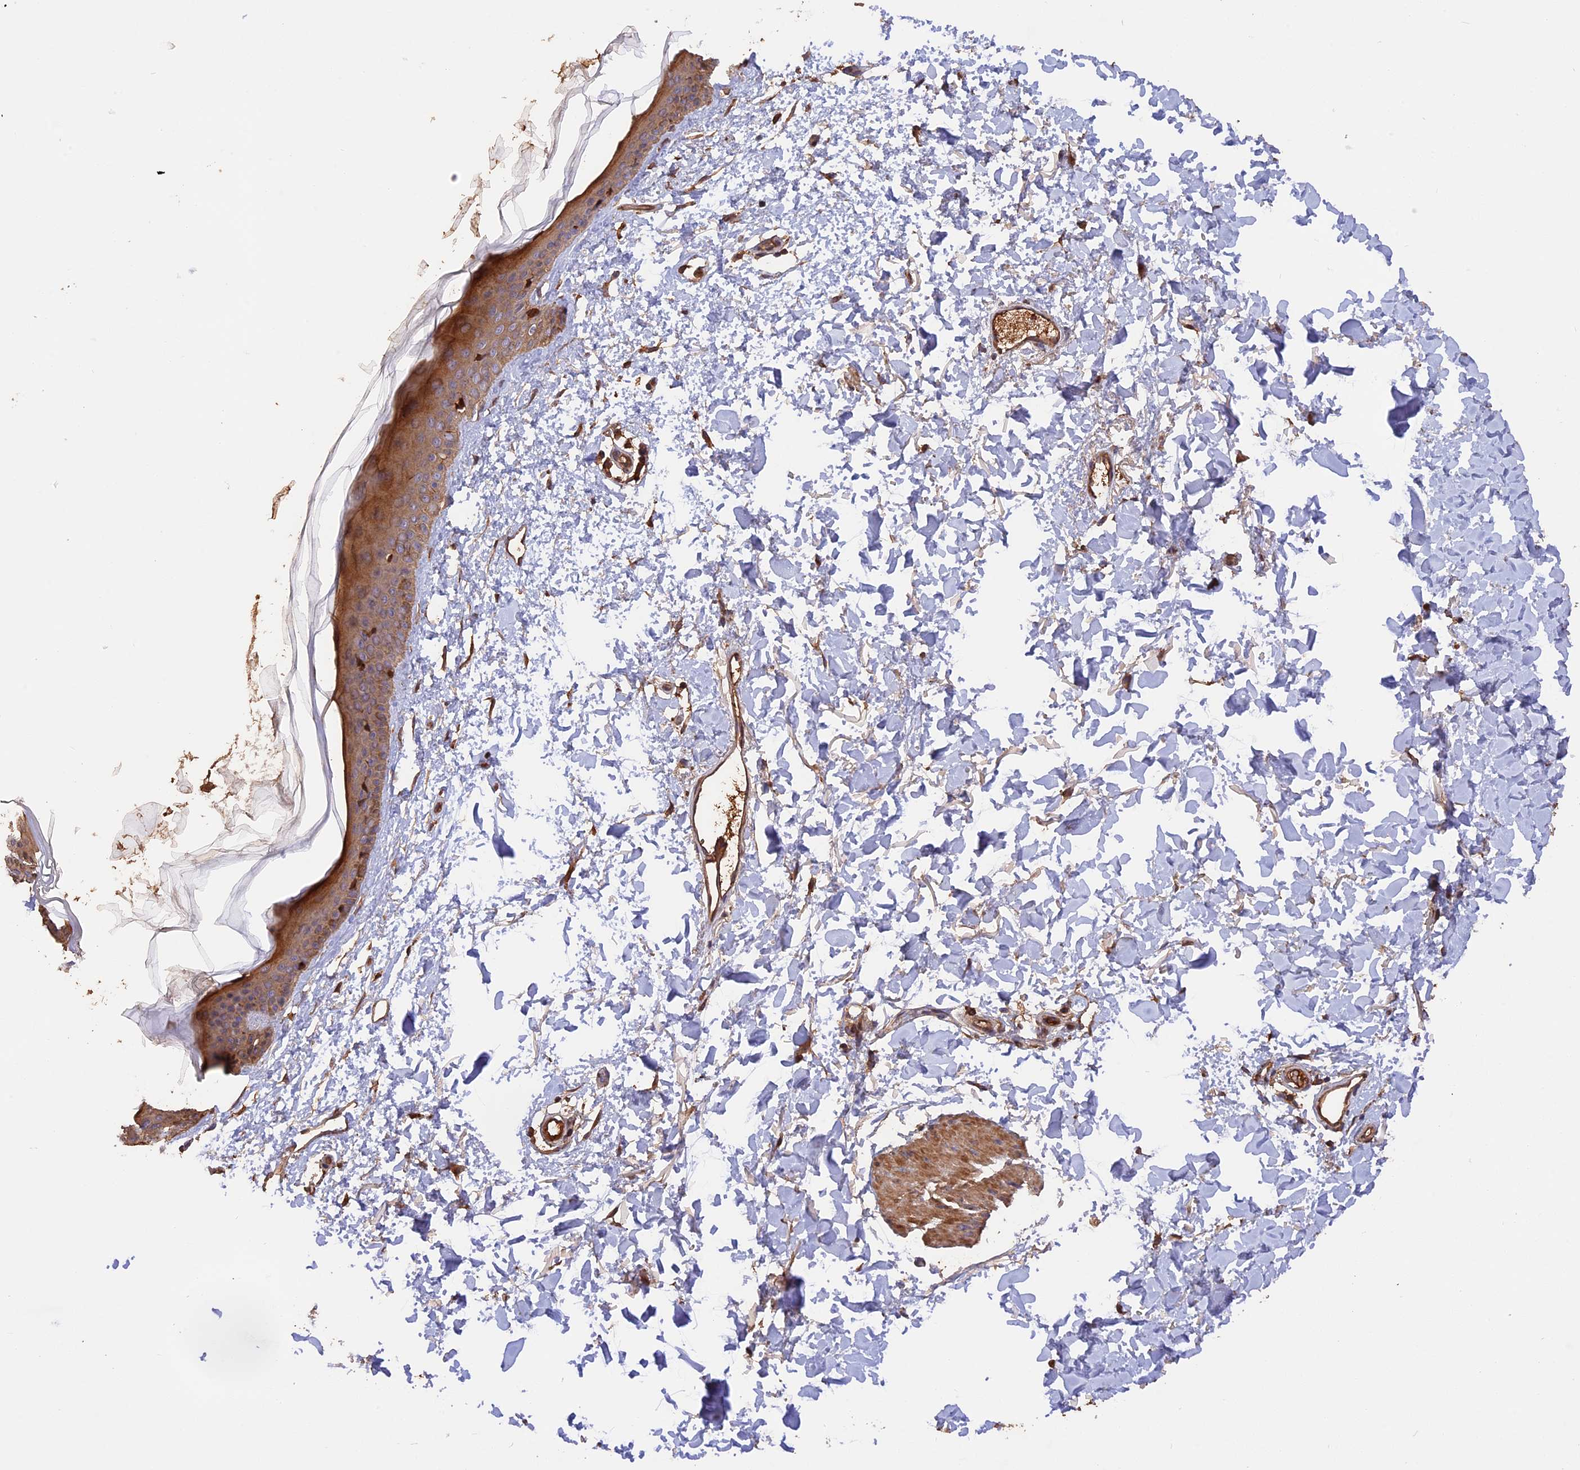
{"staining": {"intensity": "moderate", "quantity": ">75%", "location": "cytoplasmic/membranous"}, "tissue": "skin", "cell_type": "Fibroblasts", "image_type": "normal", "snomed": [{"axis": "morphology", "description": "Normal tissue, NOS"}, {"axis": "topography", "description": "Skin"}], "caption": "Immunohistochemical staining of unremarkable skin exhibits >75% levels of moderate cytoplasmic/membranous protein staining in about >75% of fibroblasts.", "gene": "RASAL1", "patient": {"sex": "female", "age": 58}}